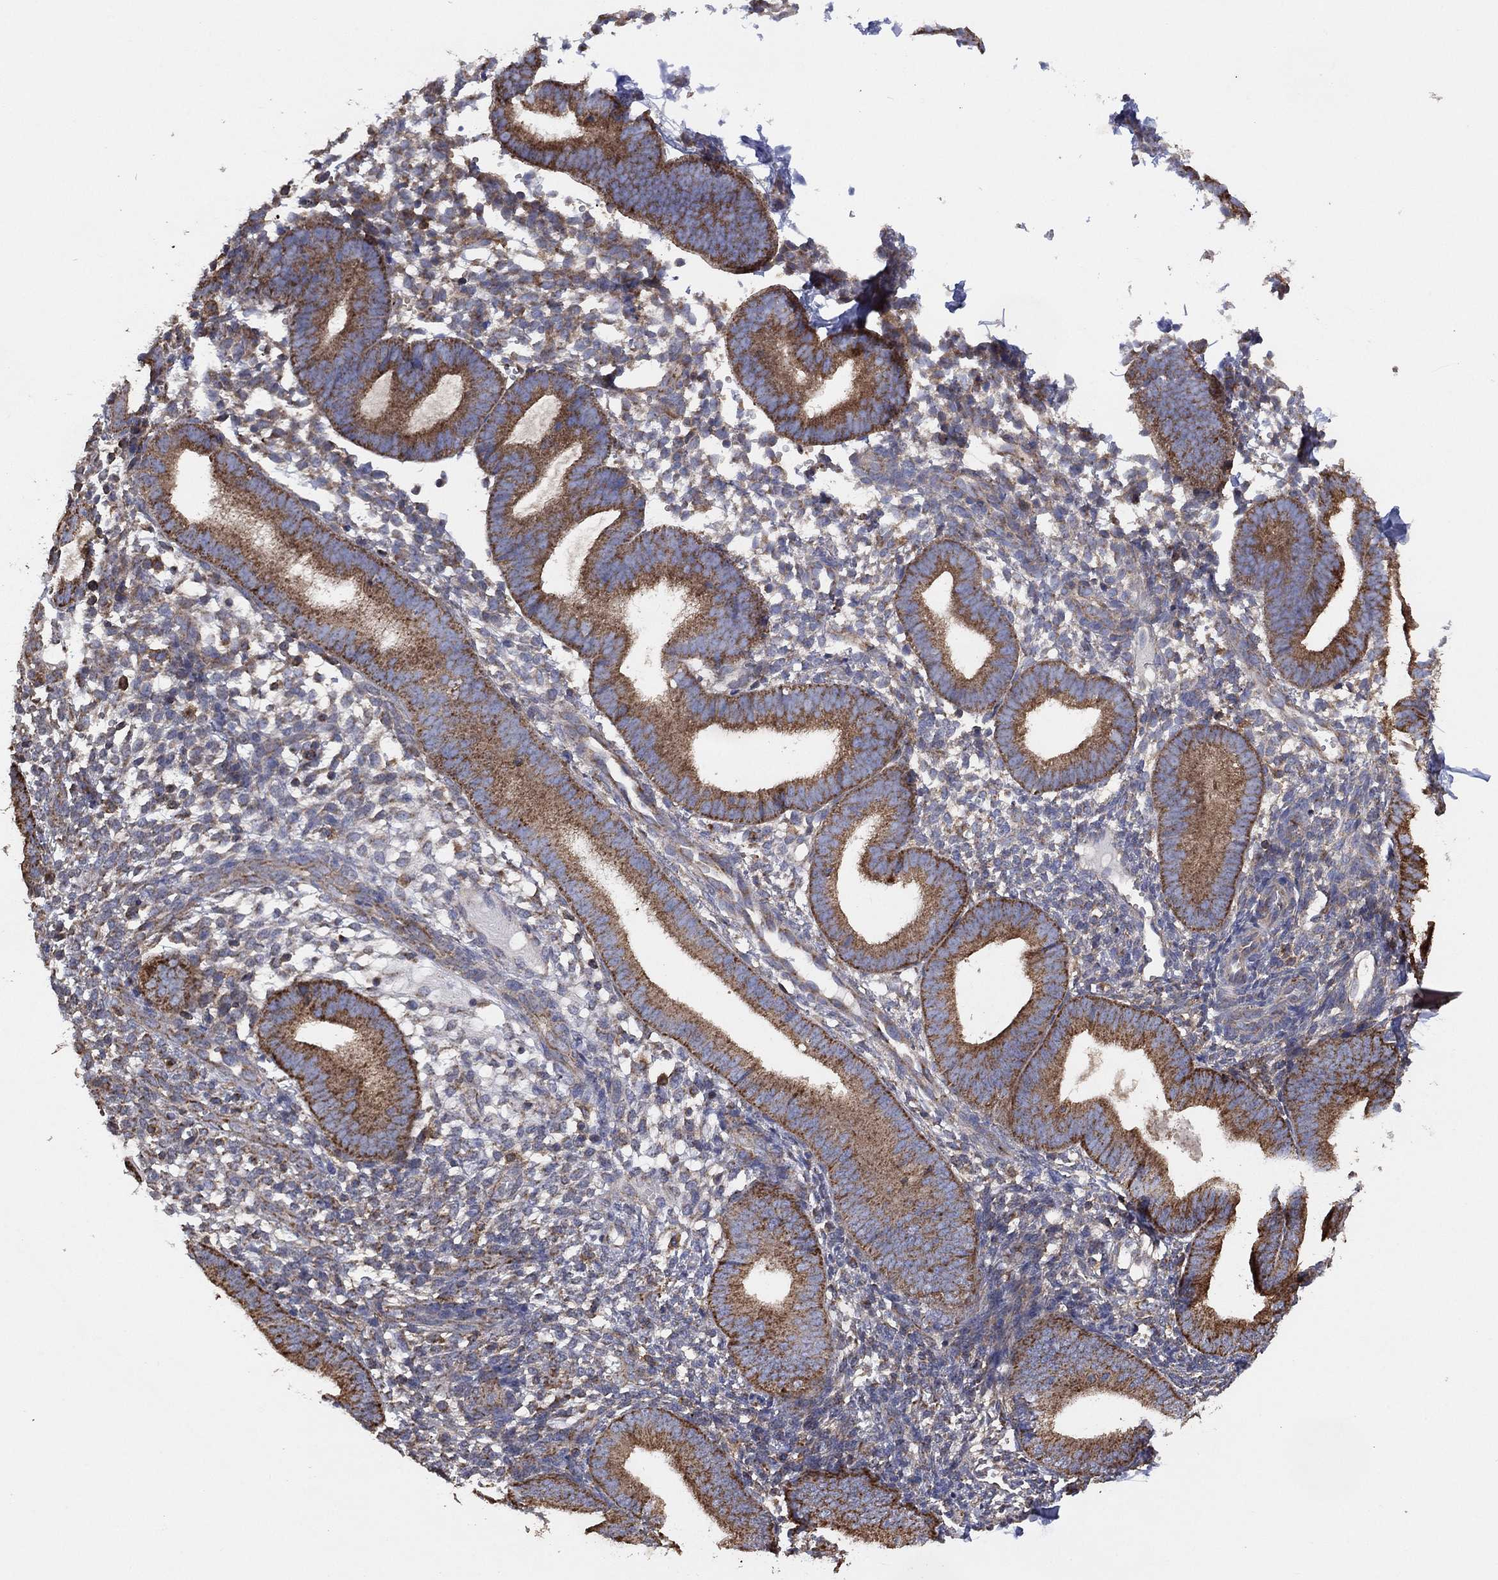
{"staining": {"intensity": "weak", "quantity": "<25%", "location": "cytoplasmic/membranous"}, "tissue": "endometrium", "cell_type": "Cells in endometrial stroma", "image_type": "normal", "snomed": [{"axis": "morphology", "description": "Normal tissue, NOS"}, {"axis": "topography", "description": "Endometrium"}], "caption": "Immunohistochemical staining of unremarkable human endometrium displays no significant expression in cells in endometrial stroma.", "gene": "LIMD1", "patient": {"sex": "female", "age": 39}}